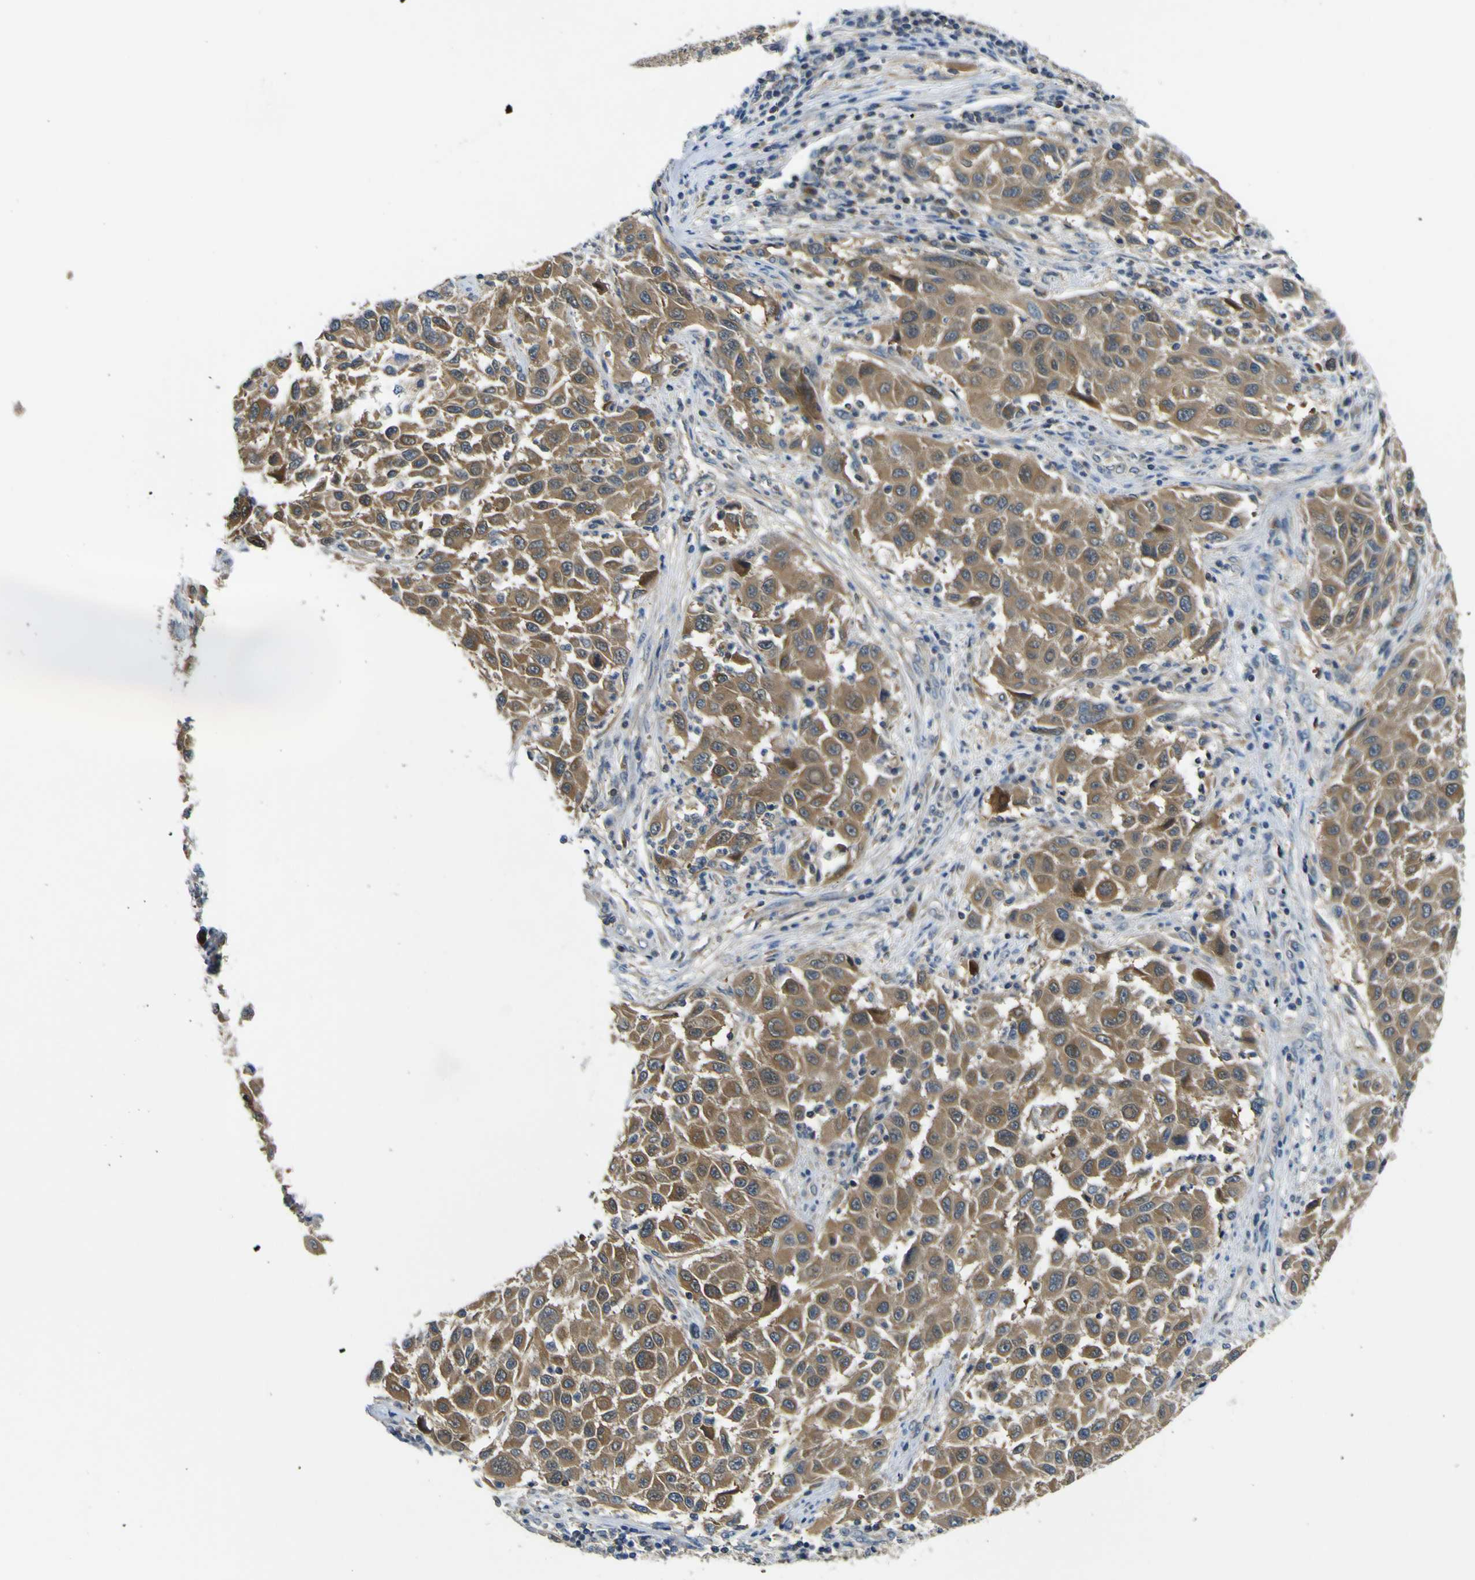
{"staining": {"intensity": "moderate", "quantity": ">75%", "location": "cytoplasmic/membranous"}, "tissue": "melanoma", "cell_type": "Tumor cells", "image_type": "cancer", "snomed": [{"axis": "morphology", "description": "Malignant melanoma, Metastatic site"}, {"axis": "topography", "description": "Lymph node"}], "caption": "The histopathology image reveals a brown stain indicating the presence of a protein in the cytoplasmic/membranous of tumor cells in melanoma.", "gene": "EML2", "patient": {"sex": "male", "age": 61}}